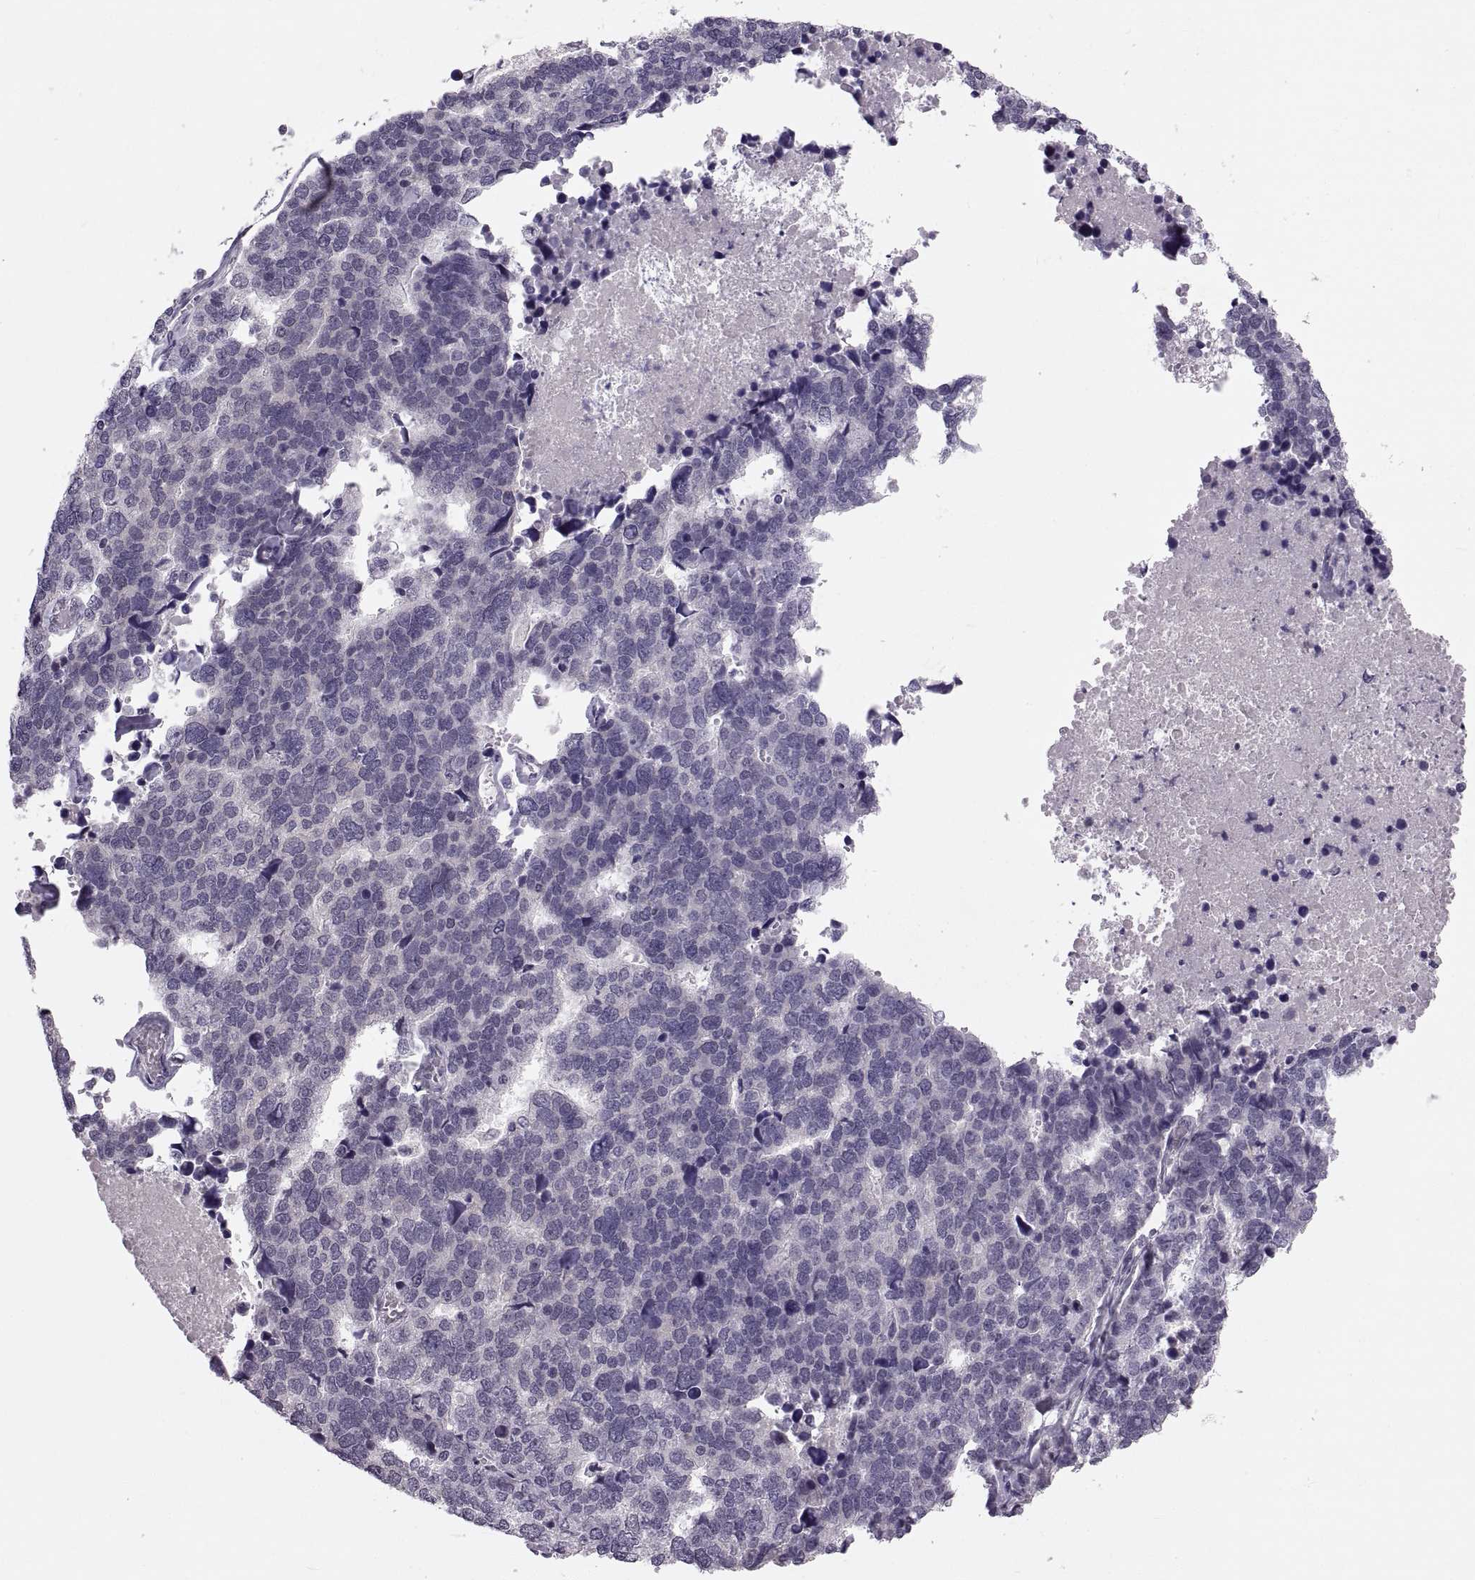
{"staining": {"intensity": "negative", "quantity": "none", "location": "none"}, "tissue": "stomach cancer", "cell_type": "Tumor cells", "image_type": "cancer", "snomed": [{"axis": "morphology", "description": "Adenocarcinoma, NOS"}, {"axis": "topography", "description": "Stomach"}], "caption": "A high-resolution image shows immunohistochemistry staining of stomach cancer, which shows no significant expression in tumor cells.", "gene": "ADH6", "patient": {"sex": "male", "age": 69}}